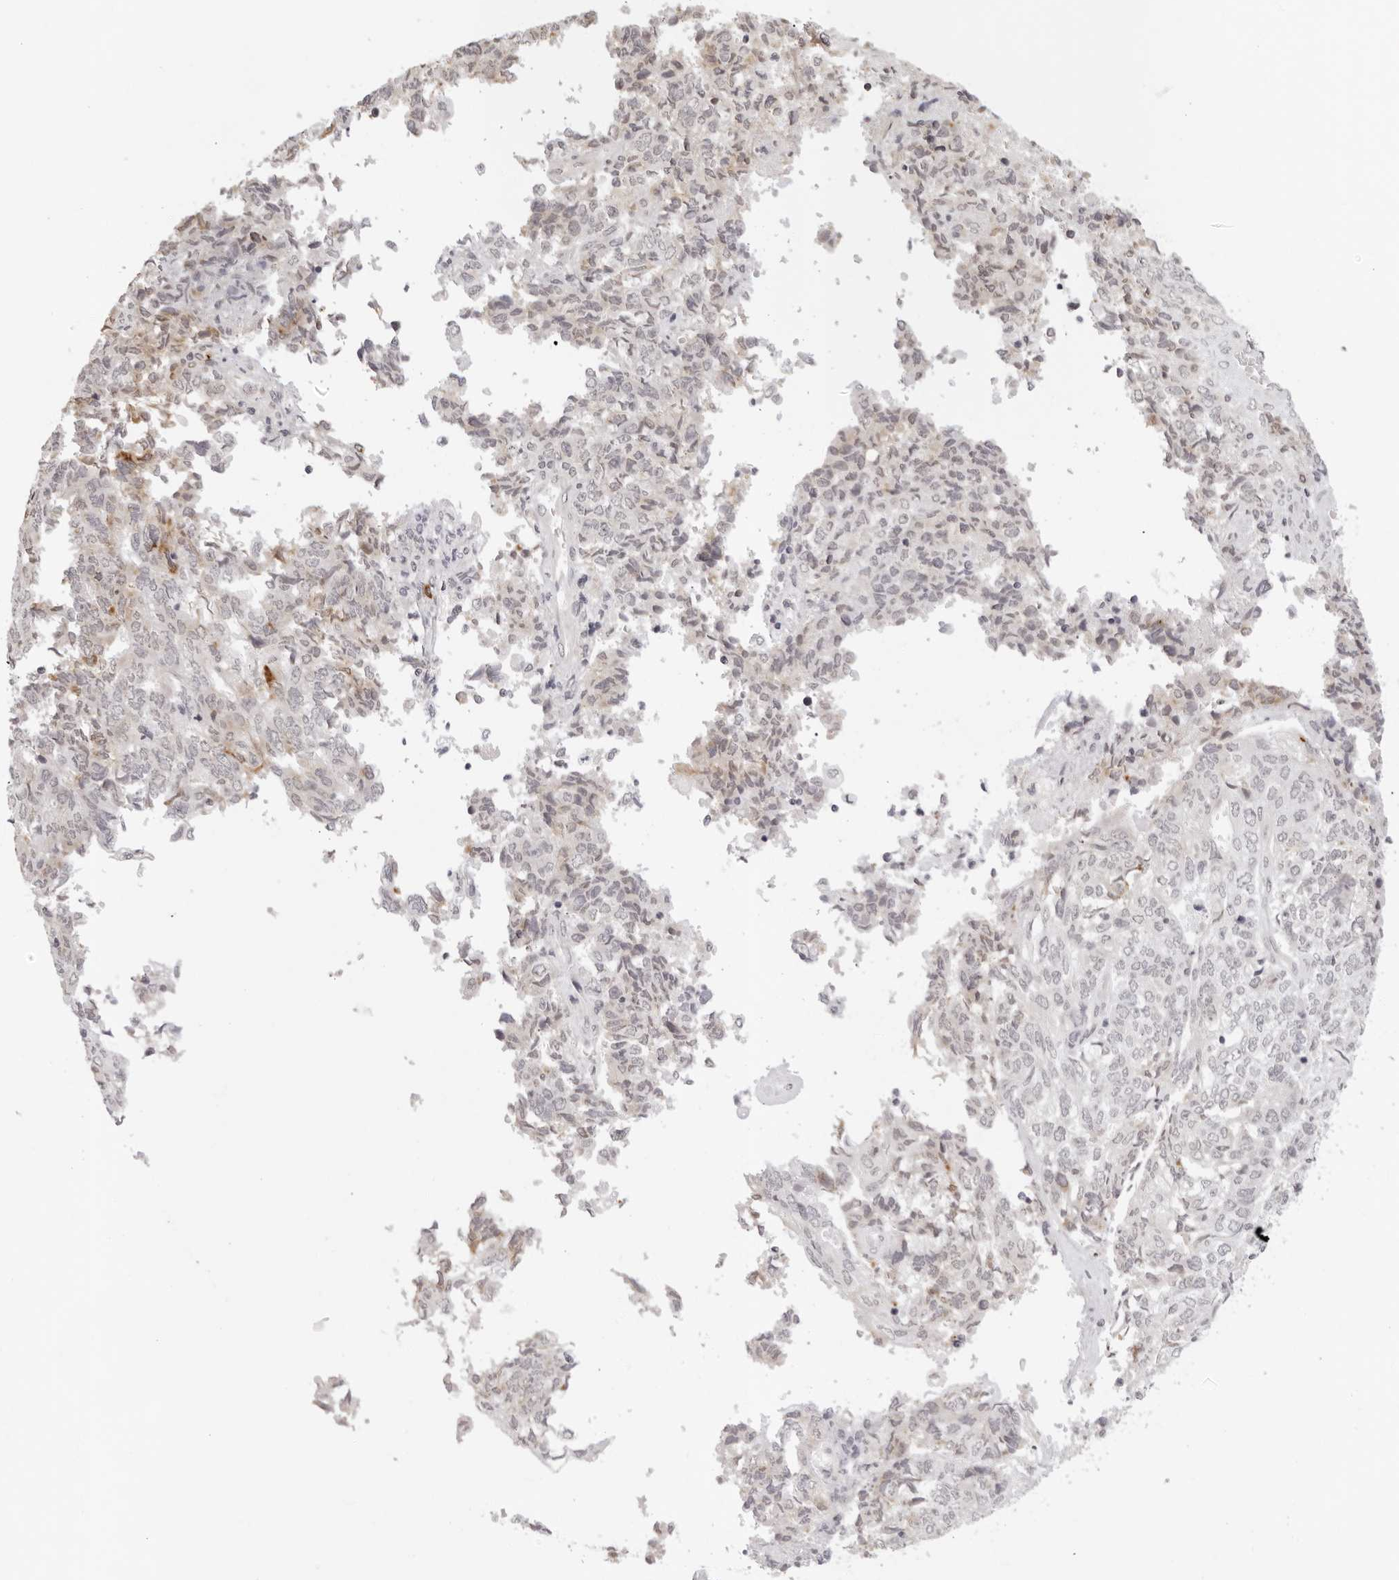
{"staining": {"intensity": "moderate", "quantity": "<25%", "location": "cytoplasmic/membranous"}, "tissue": "endometrial cancer", "cell_type": "Tumor cells", "image_type": "cancer", "snomed": [{"axis": "morphology", "description": "Adenocarcinoma, NOS"}, {"axis": "topography", "description": "Endometrium"}], "caption": "Endometrial cancer (adenocarcinoma) was stained to show a protein in brown. There is low levels of moderate cytoplasmic/membranous expression in about <25% of tumor cells.", "gene": "IL17RA", "patient": {"sex": "female", "age": 80}}